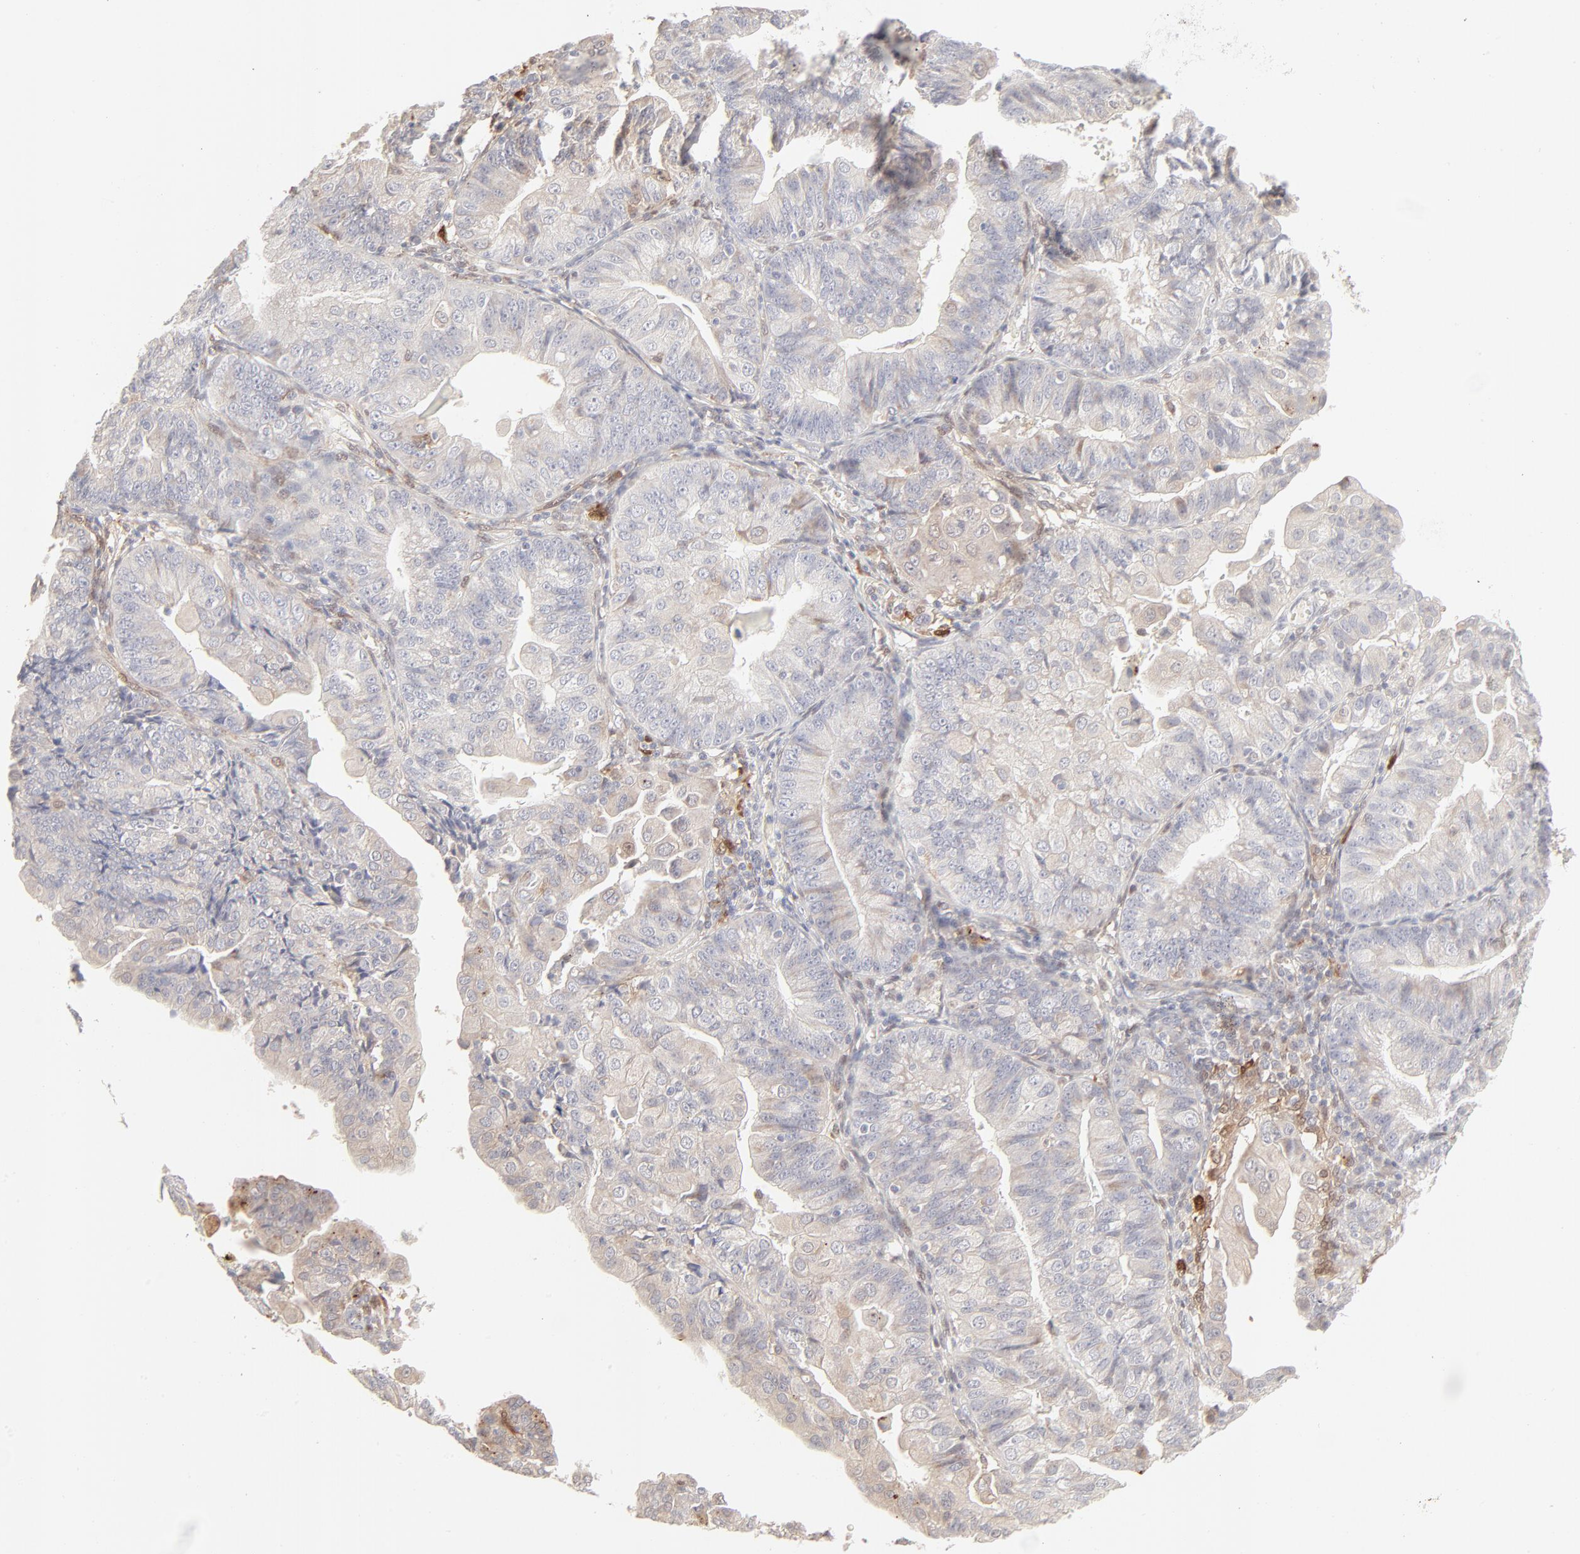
{"staining": {"intensity": "negative", "quantity": "none", "location": "none"}, "tissue": "endometrial cancer", "cell_type": "Tumor cells", "image_type": "cancer", "snomed": [{"axis": "morphology", "description": "Adenocarcinoma, NOS"}, {"axis": "topography", "description": "Endometrium"}], "caption": "Human endometrial cancer stained for a protein using immunohistochemistry displays no staining in tumor cells.", "gene": "LGALS2", "patient": {"sex": "female", "age": 56}}